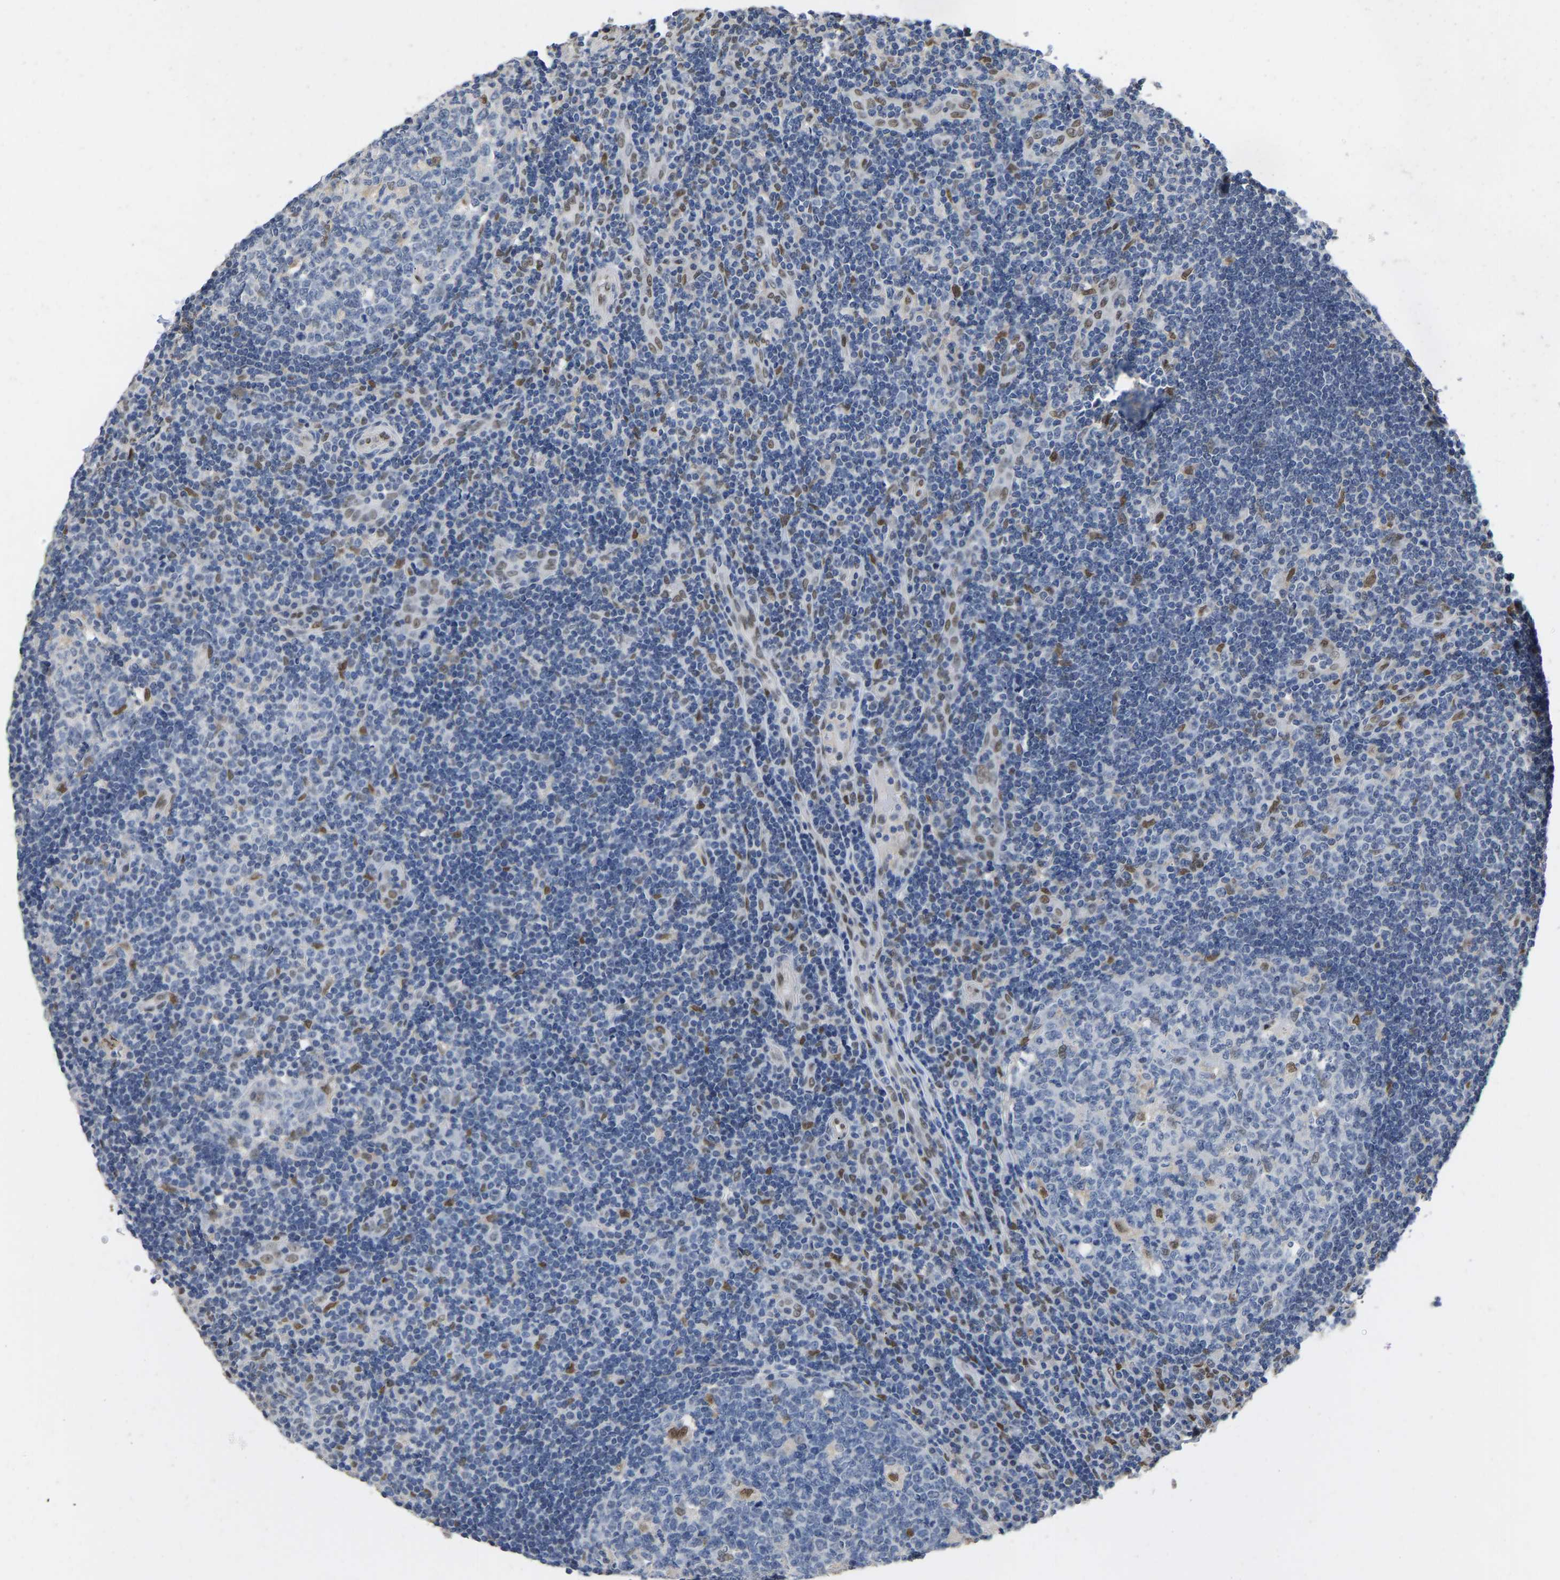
{"staining": {"intensity": "moderate", "quantity": "<25%", "location": "nuclear"}, "tissue": "tonsil", "cell_type": "Germinal center cells", "image_type": "normal", "snomed": [{"axis": "morphology", "description": "Normal tissue, NOS"}, {"axis": "topography", "description": "Tonsil"}], "caption": "About <25% of germinal center cells in unremarkable tonsil display moderate nuclear protein positivity as visualized by brown immunohistochemical staining.", "gene": "QKI", "patient": {"sex": "female", "age": 40}}